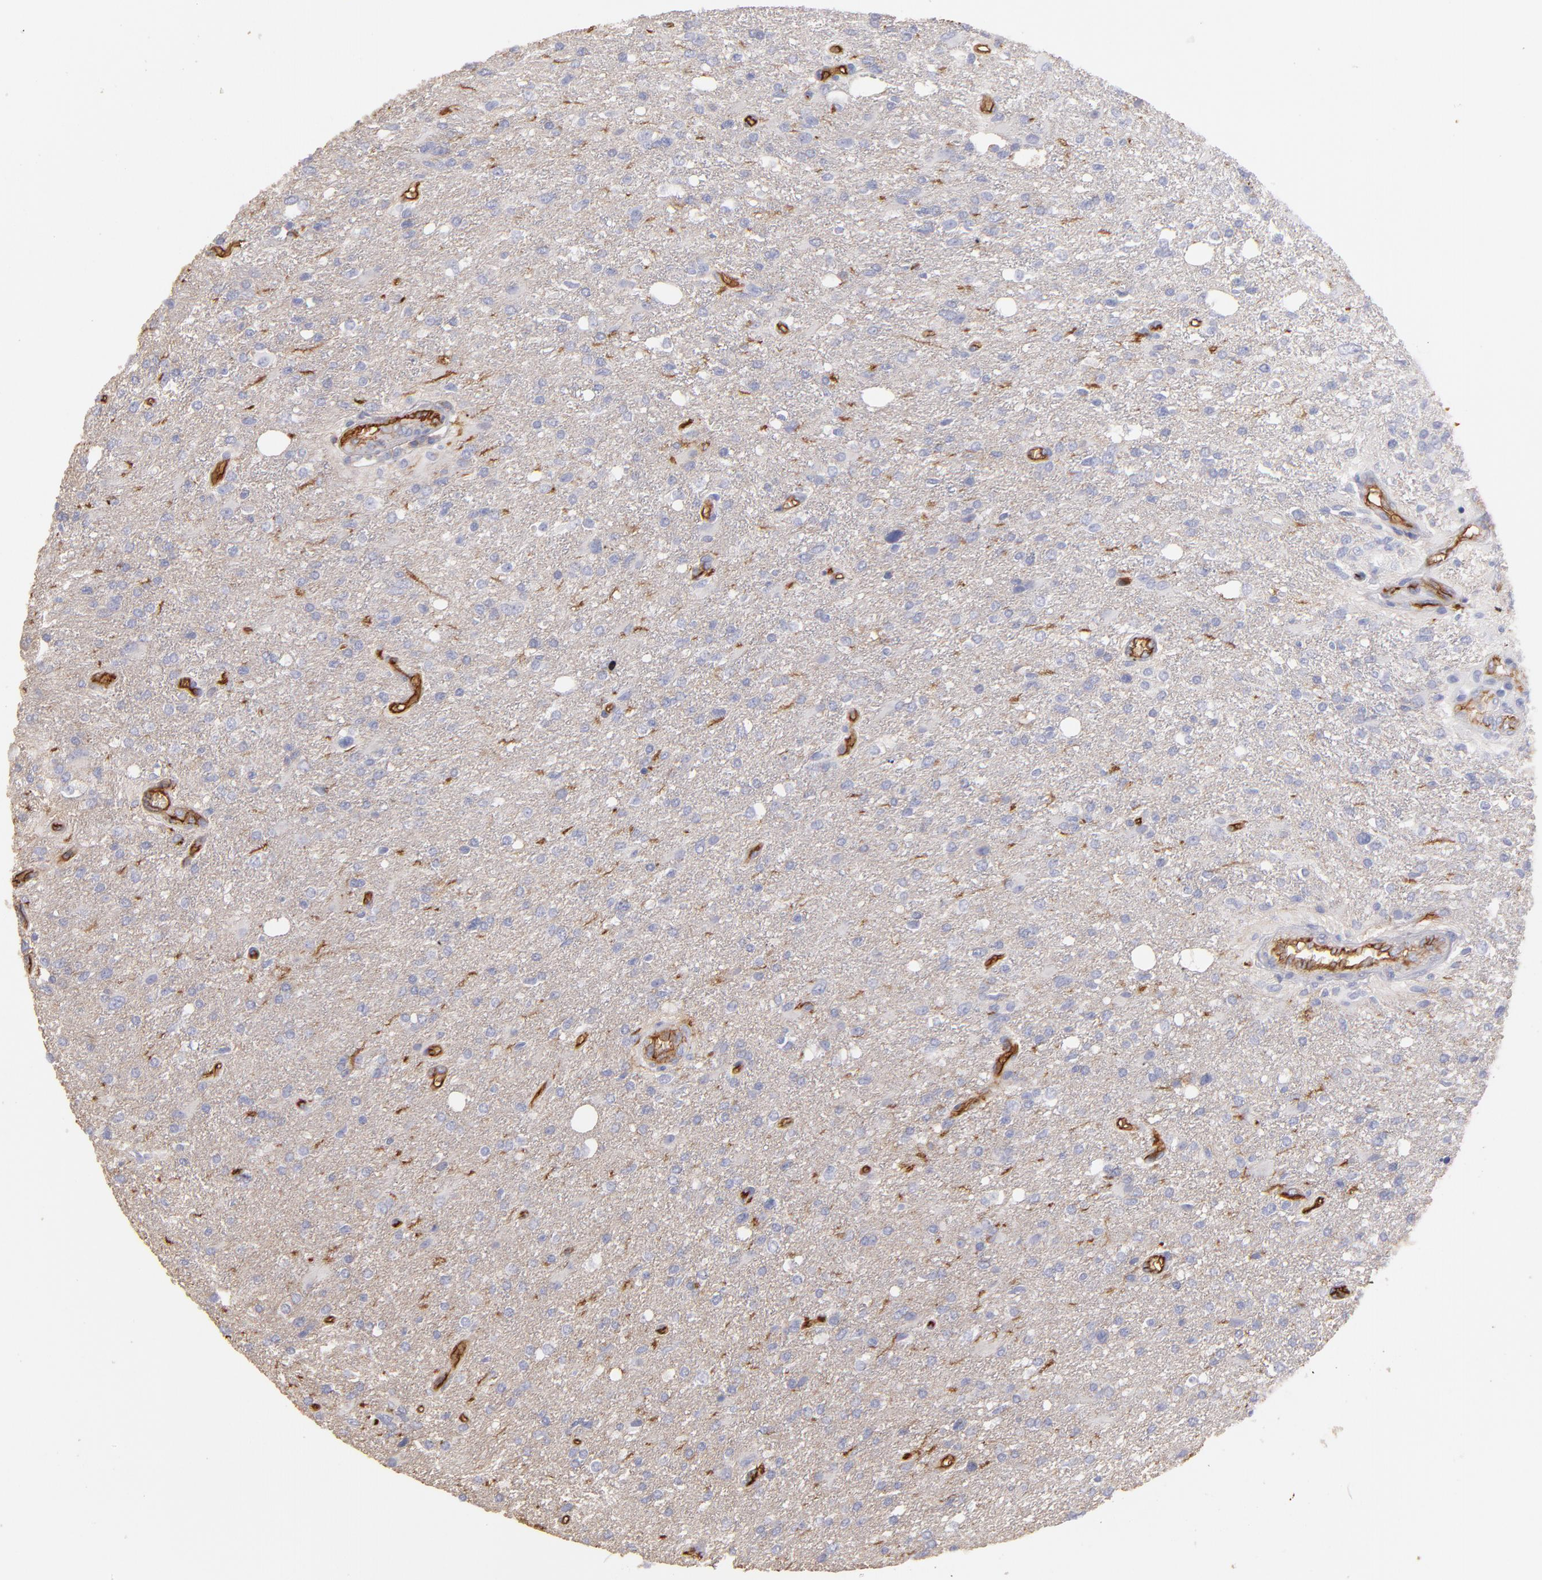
{"staining": {"intensity": "negative", "quantity": "none", "location": "none"}, "tissue": "glioma", "cell_type": "Tumor cells", "image_type": "cancer", "snomed": [{"axis": "morphology", "description": "Glioma, malignant, High grade"}, {"axis": "topography", "description": "Cerebral cortex"}], "caption": "IHC of glioma exhibits no staining in tumor cells. (DAB (3,3'-diaminobenzidine) IHC with hematoxylin counter stain).", "gene": "ABCB1", "patient": {"sex": "male", "age": 76}}